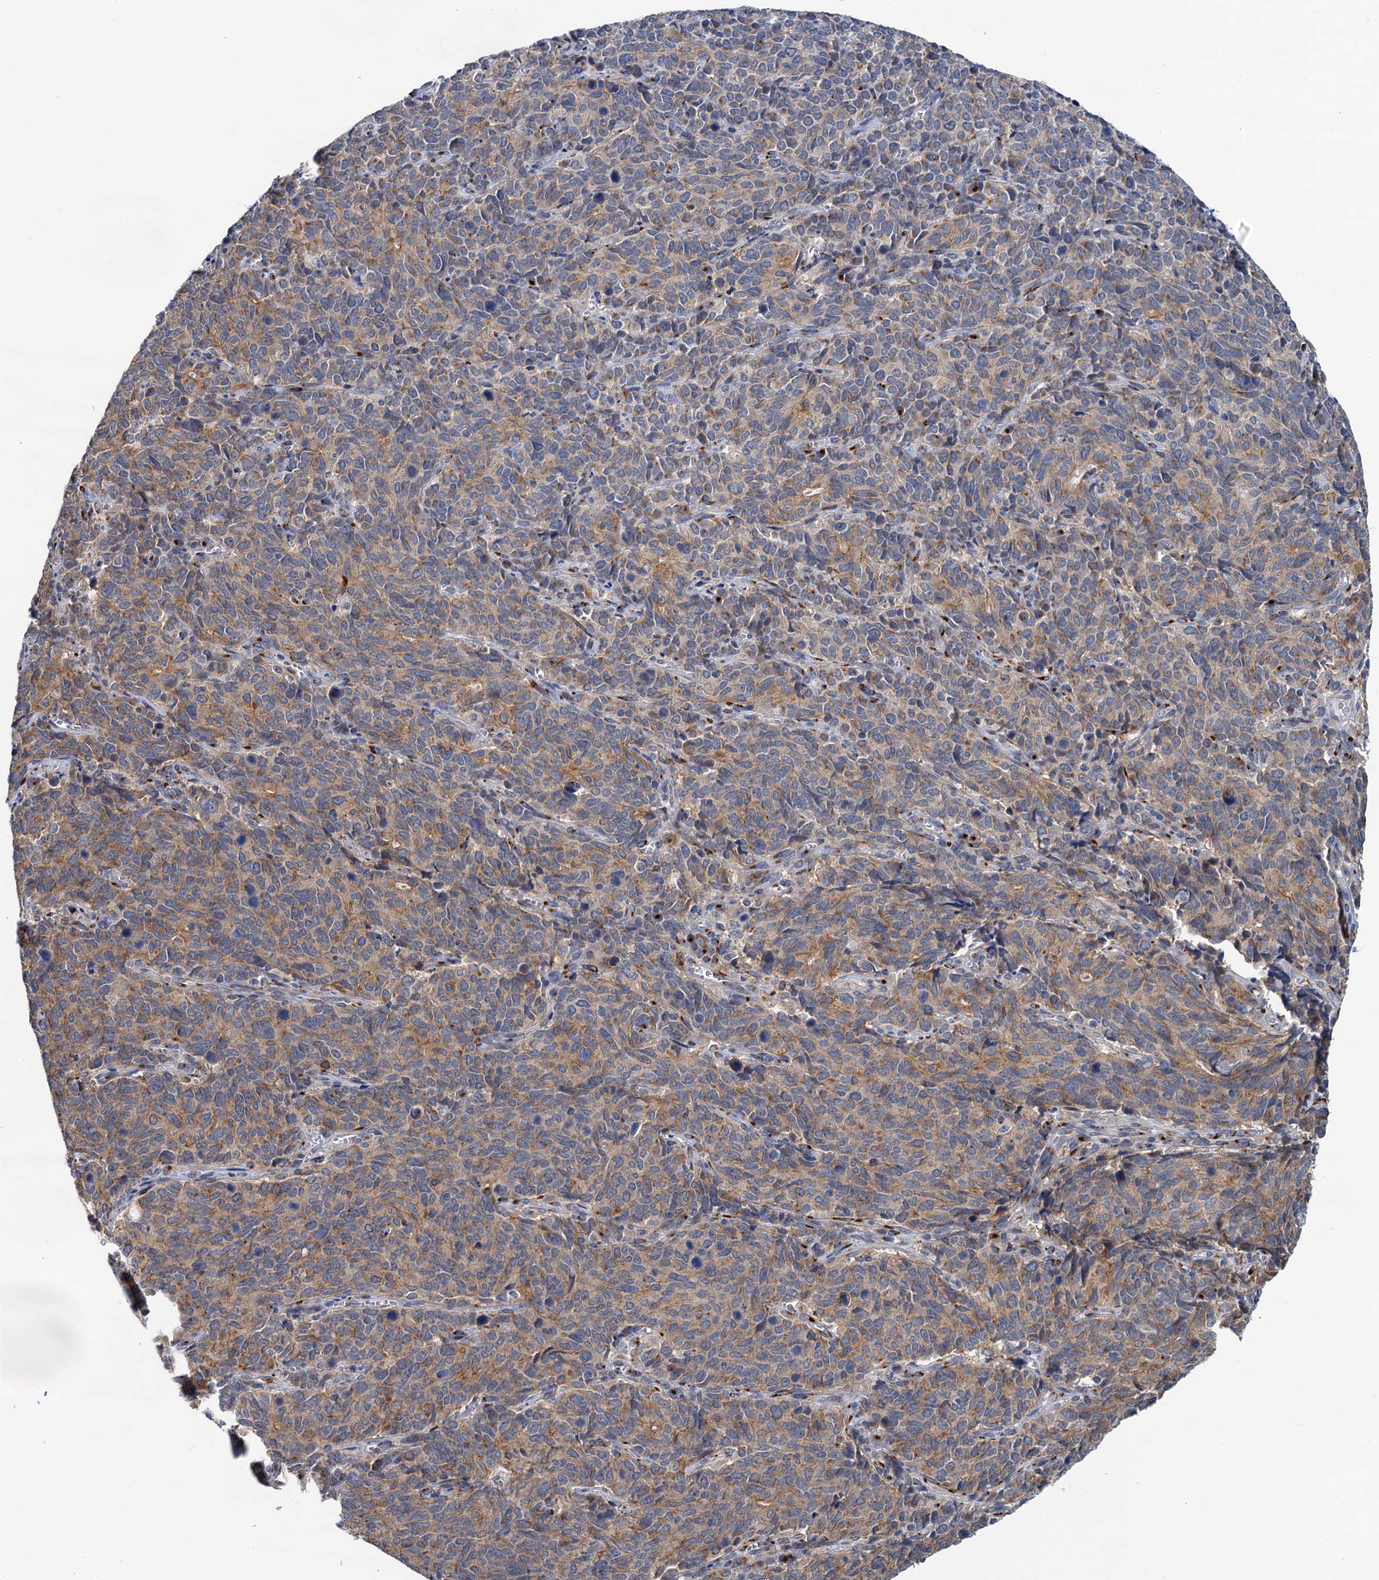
{"staining": {"intensity": "moderate", "quantity": "25%-75%", "location": "cytoplasmic/membranous"}, "tissue": "cervical cancer", "cell_type": "Tumor cells", "image_type": "cancer", "snomed": [{"axis": "morphology", "description": "Squamous cell carcinoma, NOS"}, {"axis": "topography", "description": "Cervix"}], "caption": "Squamous cell carcinoma (cervical) tissue shows moderate cytoplasmic/membranous positivity in approximately 25%-75% of tumor cells", "gene": "BET1L", "patient": {"sex": "female", "age": 60}}